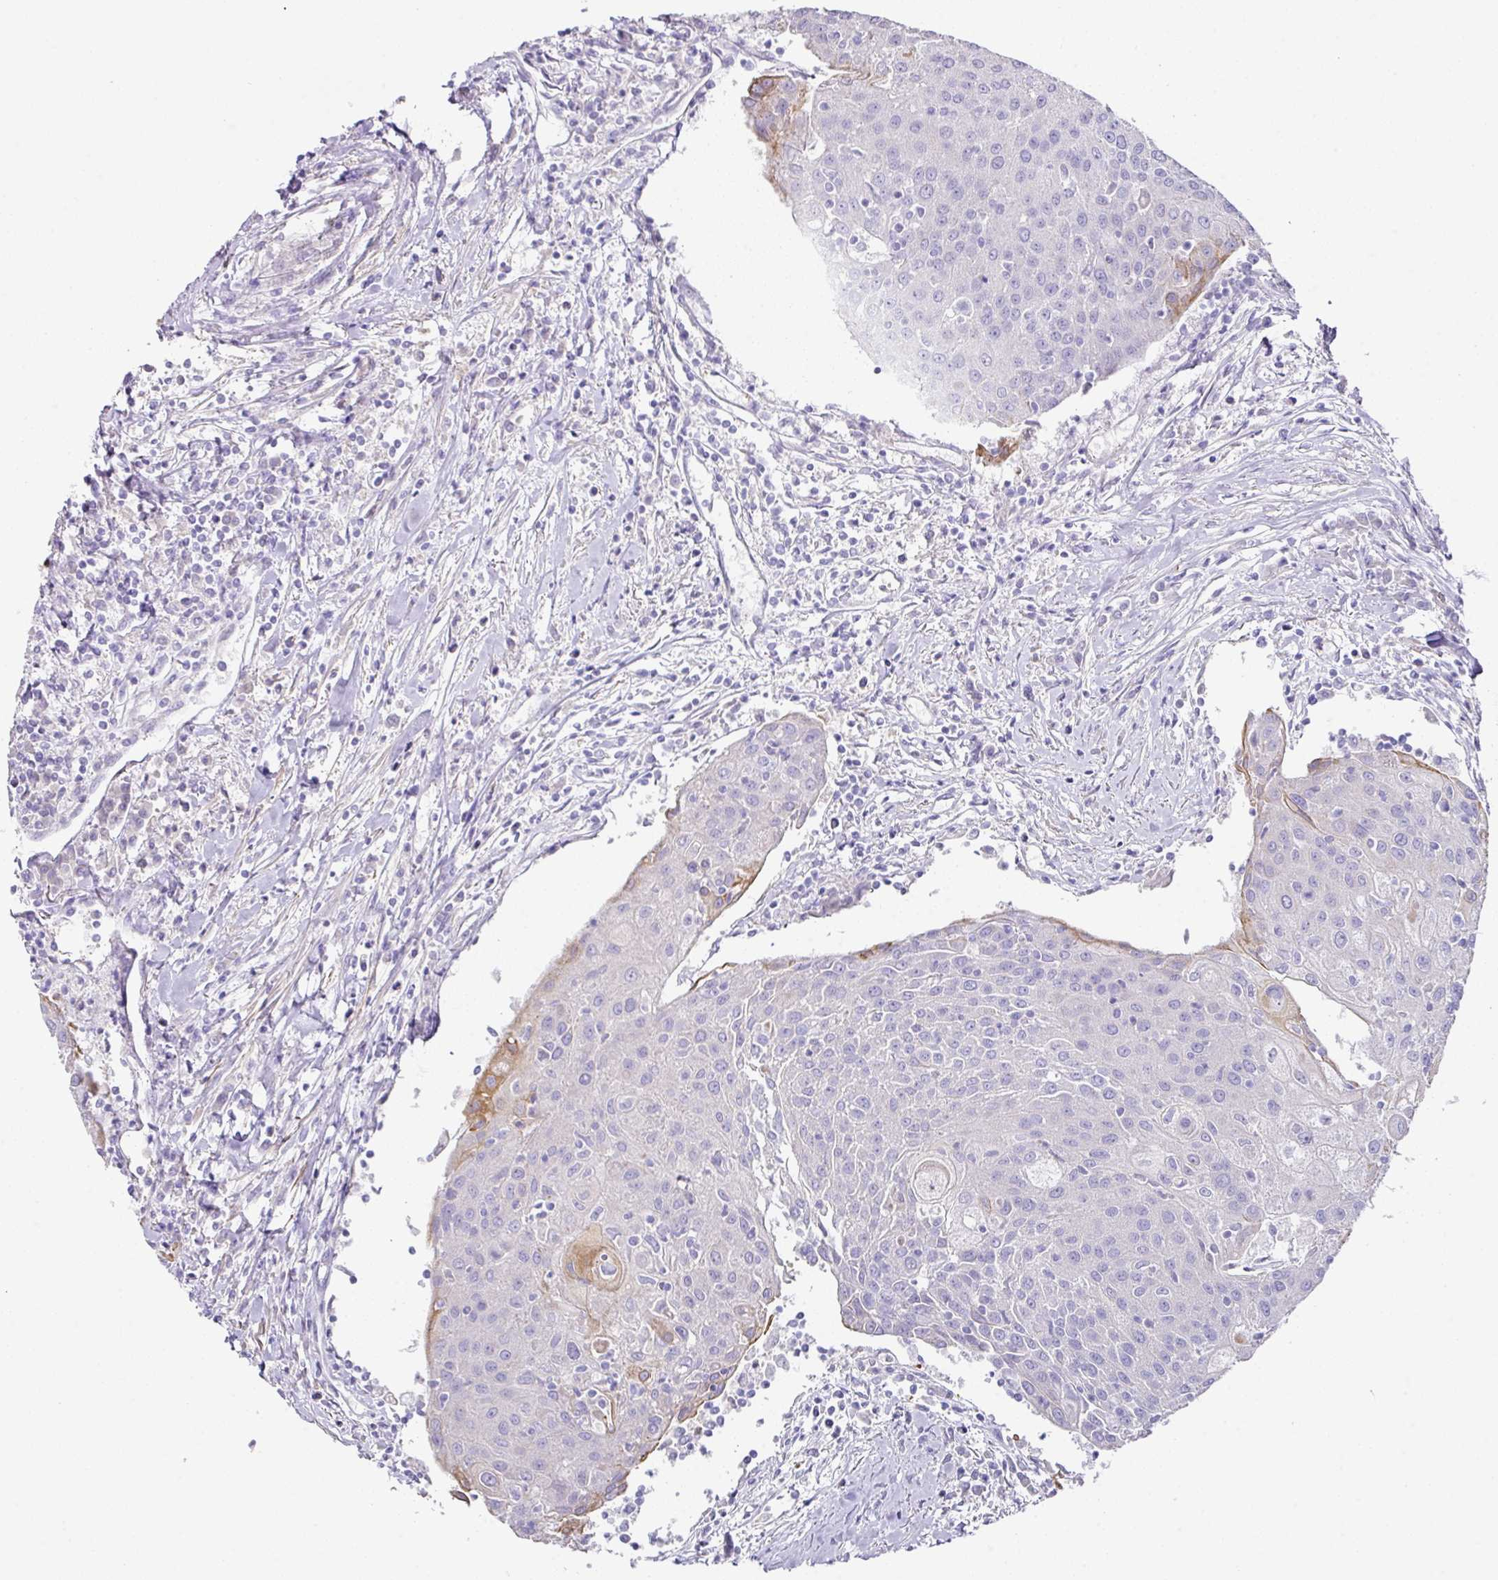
{"staining": {"intensity": "moderate", "quantity": "<25%", "location": "cytoplasmic/membranous"}, "tissue": "urothelial cancer", "cell_type": "Tumor cells", "image_type": "cancer", "snomed": [{"axis": "morphology", "description": "Urothelial carcinoma, High grade"}, {"axis": "topography", "description": "Urinary bladder"}], "caption": "A brown stain shows moderate cytoplasmic/membranous expression of a protein in urothelial carcinoma (high-grade) tumor cells.", "gene": "TARM1", "patient": {"sex": "female", "age": 85}}